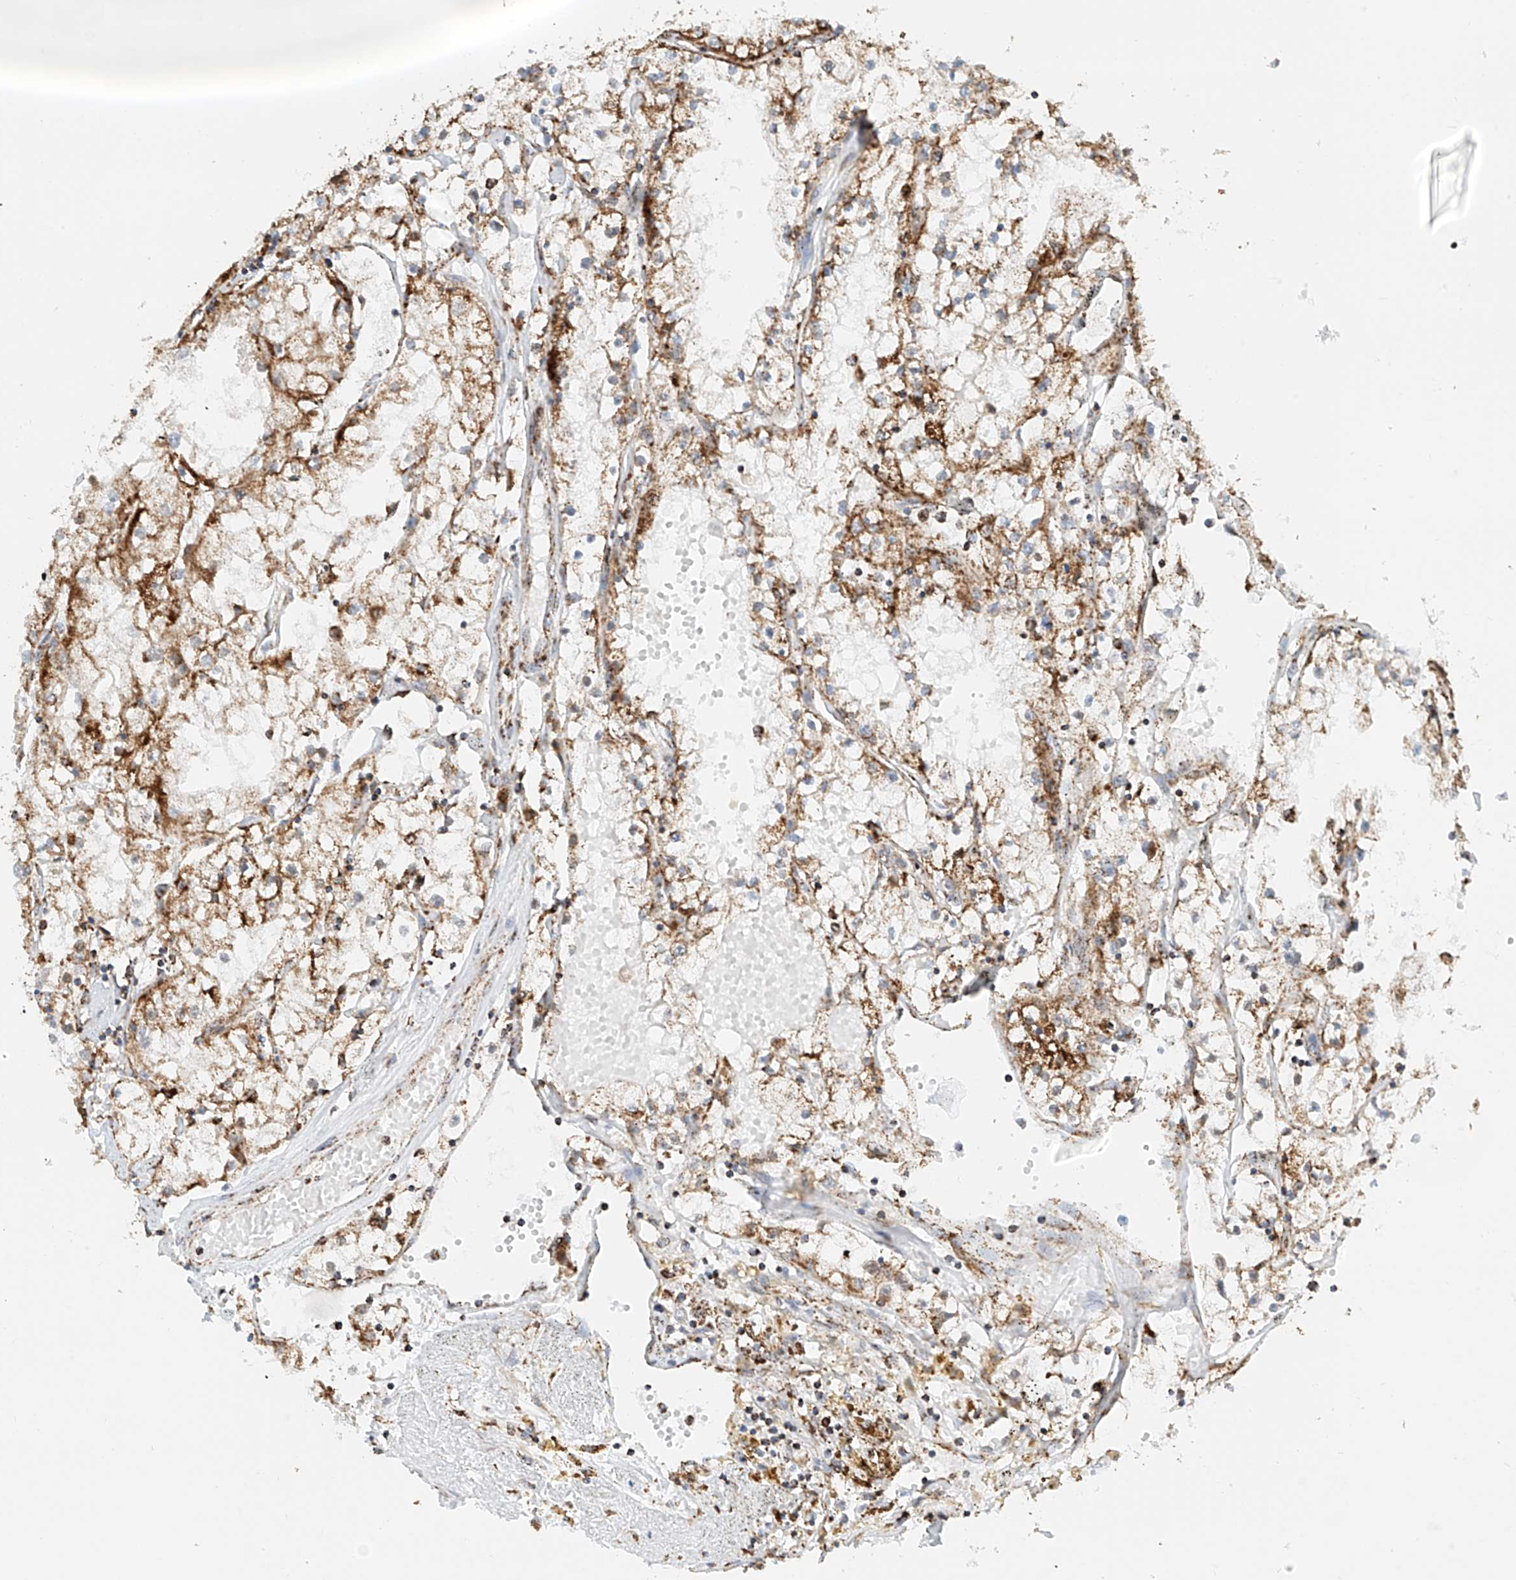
{"staining": {"intensity": "moderate", "quantity": ">75%", "location": "cytoplasmic/membranous"}, "tissue": "renal cancer", "cell_type": "Tumor cells", "image_type": "cancer", "snomed": [{"axis": "morphology", "description": "Adenocarcinoma, NOS"}, {"axis": "topography", "description": "Kidney"}], "caption": "Immunohistochemistry (IHC) (DAB (3,3'-diaminobenzidine)) staining of renal cancer reveals moderate cytoplasmic/membranous protein staining in approximately >75% of tumor cells.", "gene": "PPA2", "patient": {"sex": "male", "age": 56}}